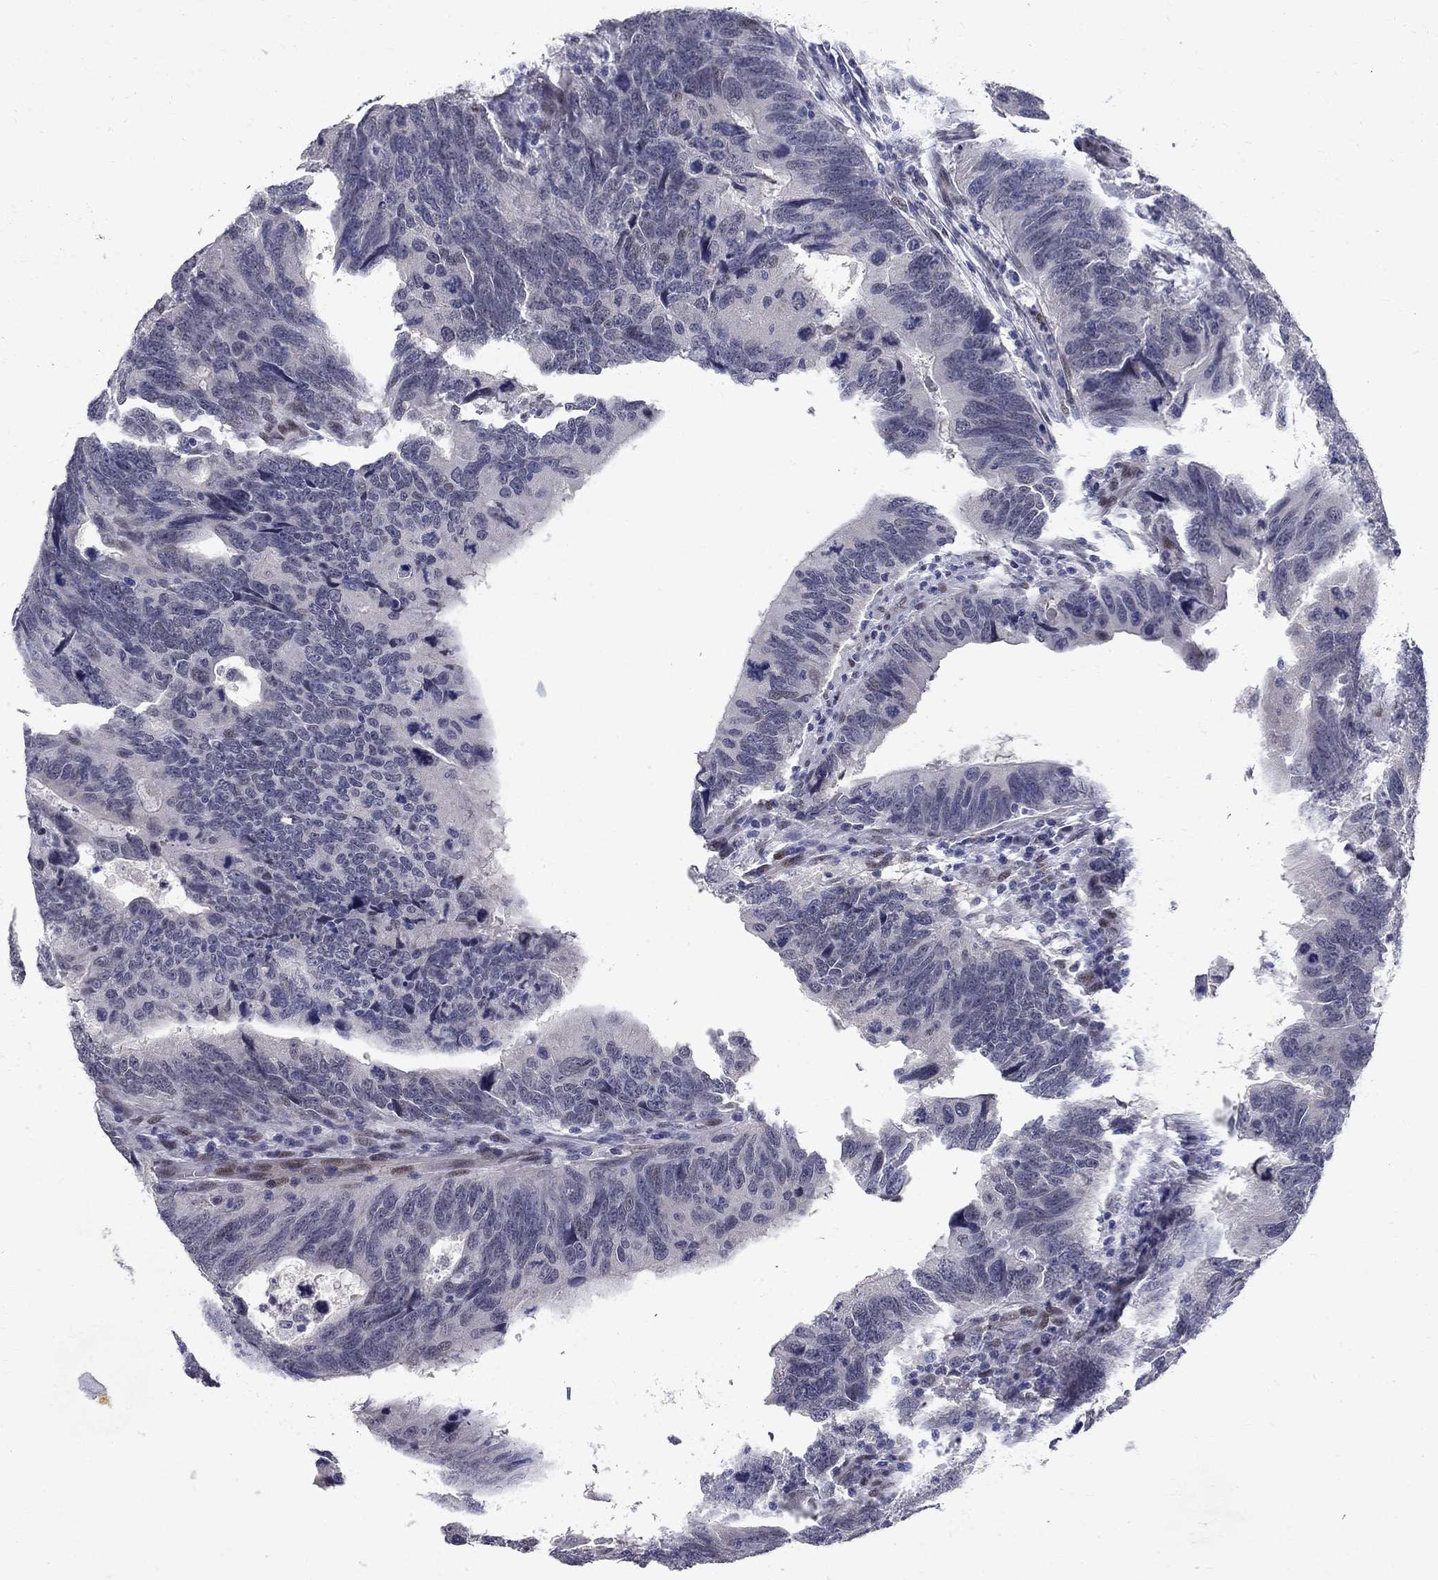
{"staining": {"intensity": "negative", "quantity": "none", "location": "none"}, "tissue": "colorectal cancer", "cell_type": "Tumor cells", "image_type": "cancer", "snomed": [{"axis": "morphology", "description": "Adenocarcinoma, NOS"}, {"axis": "topography", "description": "Colon"}], "caption": "Human adenocarcinoma (colorectal) stained for a protein using immunohistochemistry (IHC) demonstrates no expression in tumor cells.", "gene": "RBFOX1", "patient": {"sex": "female", "age": 77}}